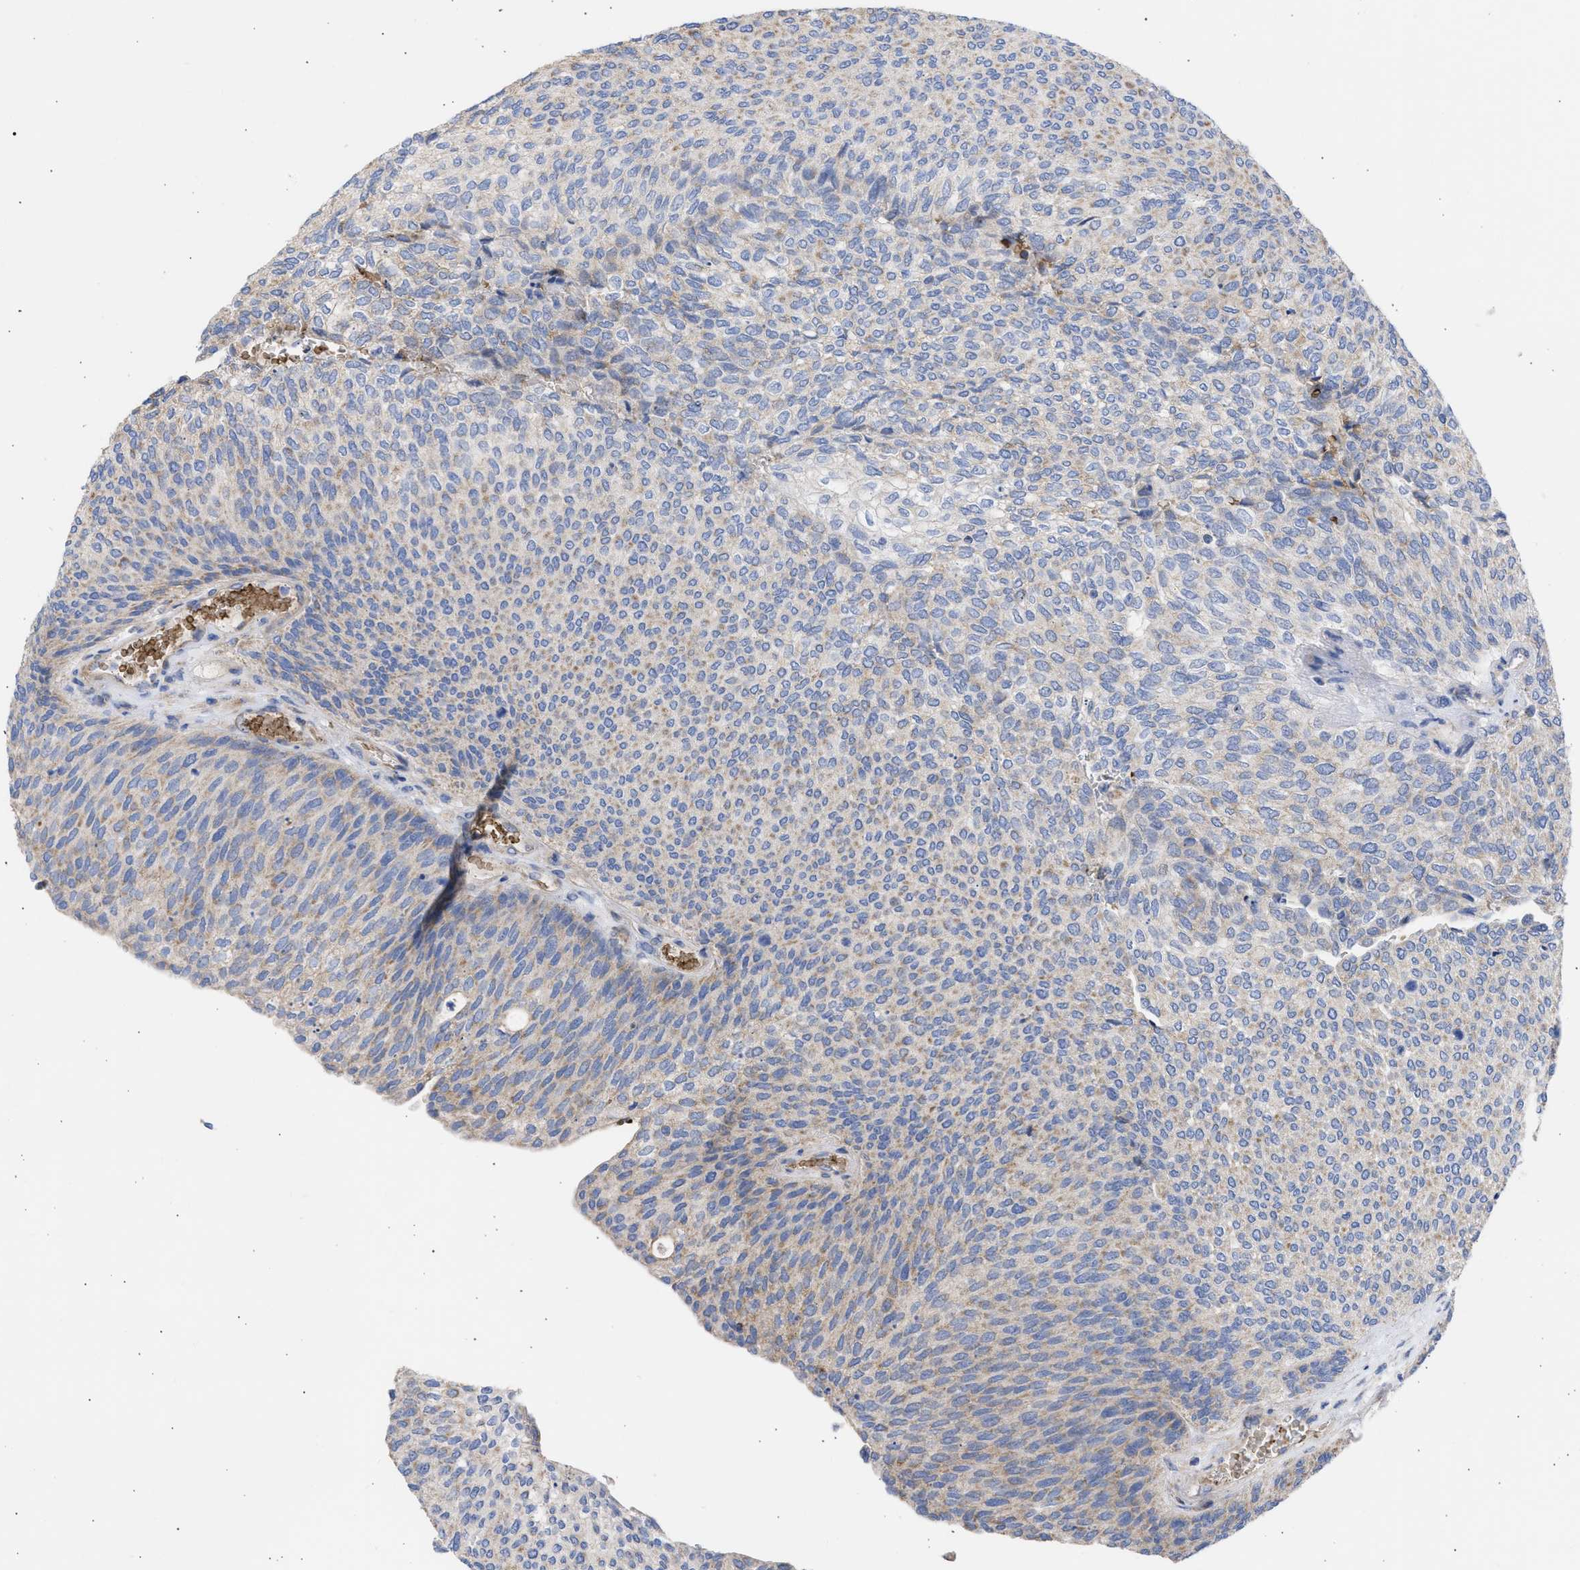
{"staining": {"intensity": "moderate", "quantity": "25%-75%", "location": "cytoplasmic/membranous"}, "tissue": "urothelial cancer", "cell_type": "Tumor cells", "image_type": "cancer", "snomed": [{"axis": "morphology", "description": "Urothelial carcinoma, Low grade"}, {"axis": "topography", "description": "Urinary bladder"}], "caption": "DAB immunohistochemical staining of urothelial cancer displays moderate cytoplasmic/membranous protein staining in about 25%-75% of tumor cells. (DAB IHC, brown staining for protein, blue staining for nuclei).", "gene": "BTG3", "patient": {"sex": "female", "age": 79}}